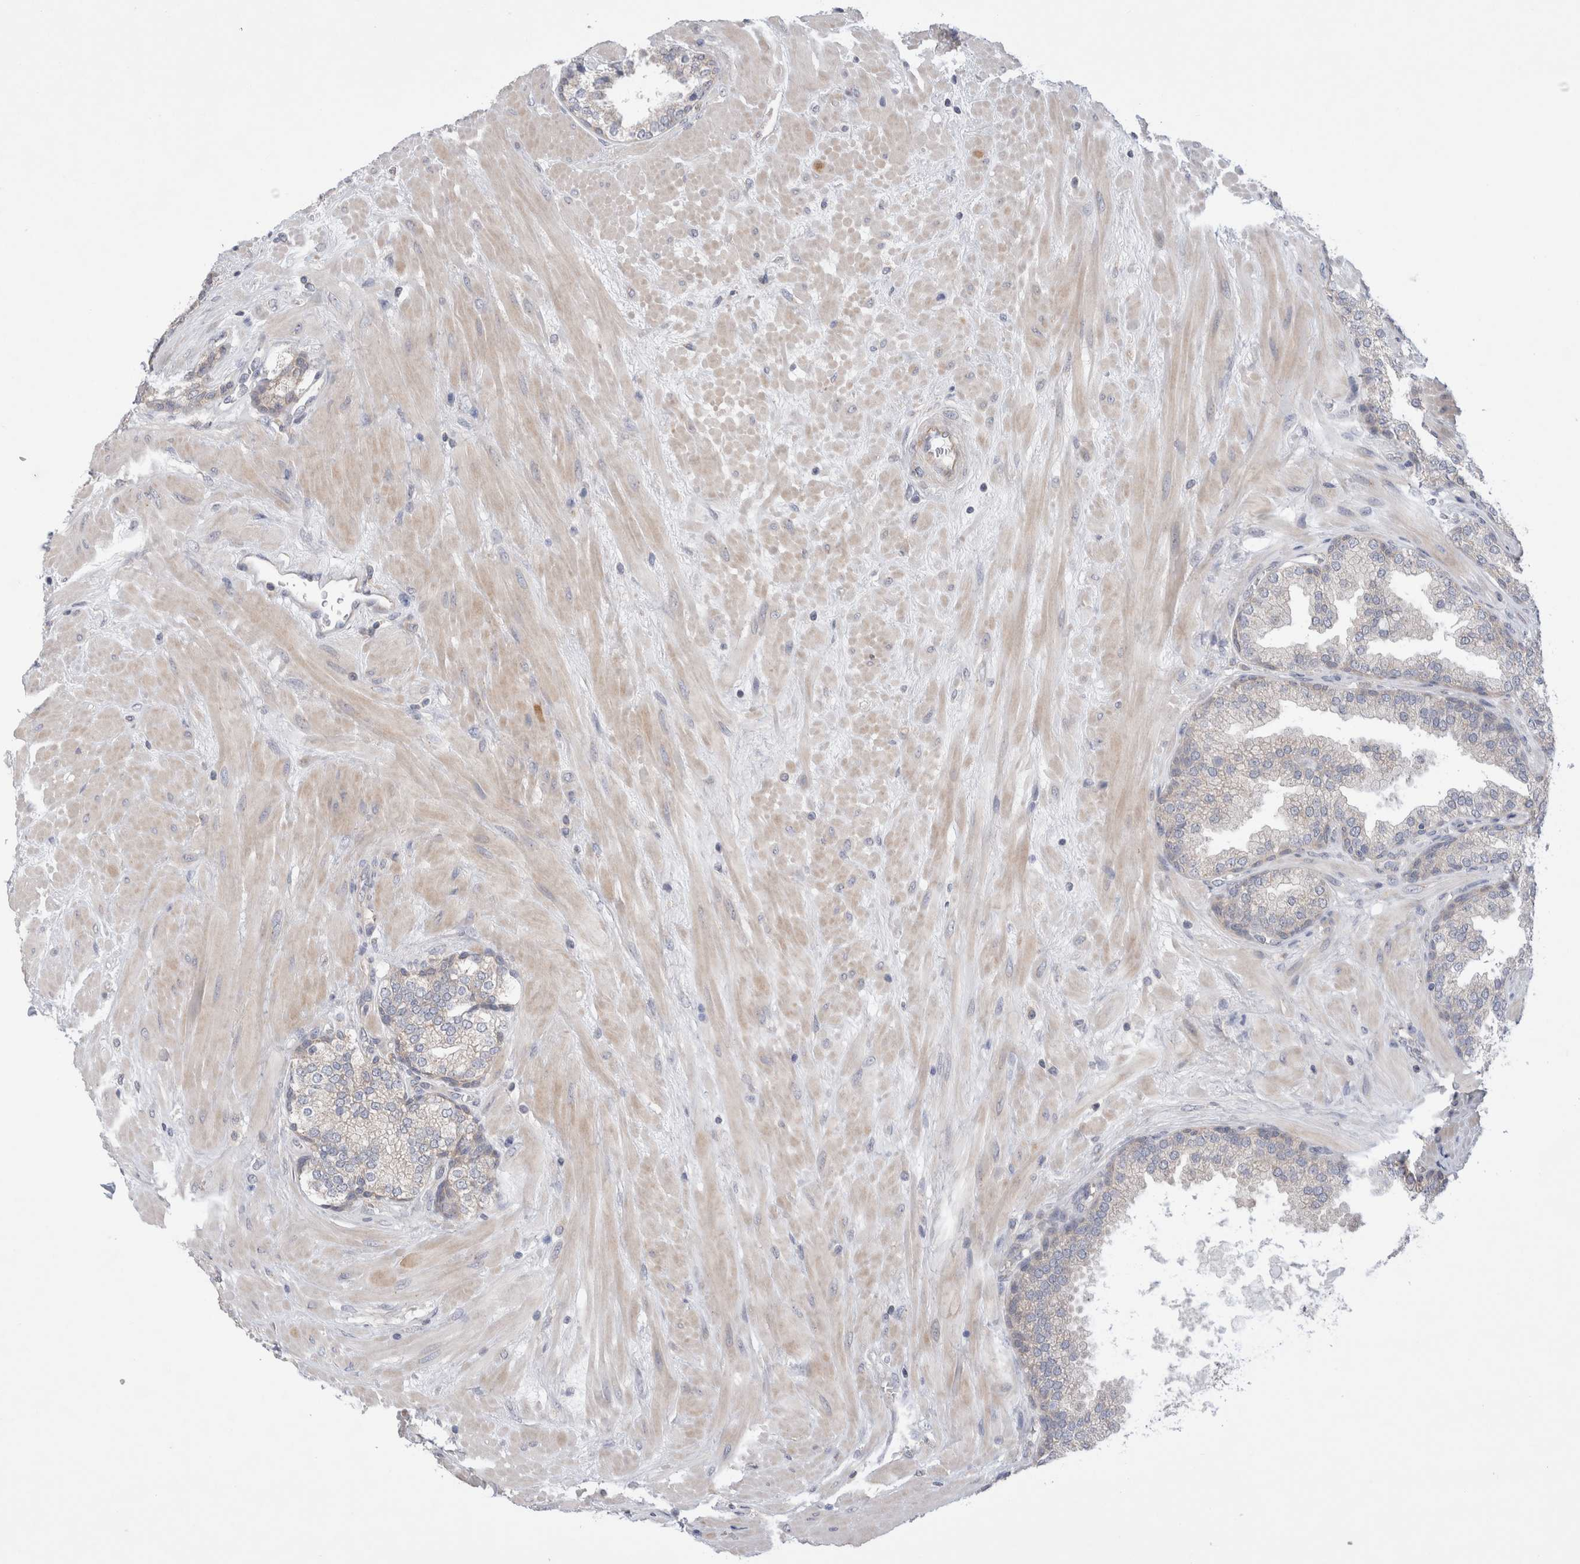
{"staining": {"intensity": "negative", "quantity": "none", "location": "none"}, "tissue": "prostate", "cell_type": "Glandular cells", "image_type": "normal", "snomed": [{"axis": "morphology", "description": "Normal tissue, NOS"}, {"axis": "topography", "description": "Prostate"}], "caption": "Immunohistochemistry (IHC) of unremarkable human prostate displays no expression in glandular cells.", "gene": "IFT74", "patient": {"sex": "male", "age": 51}}